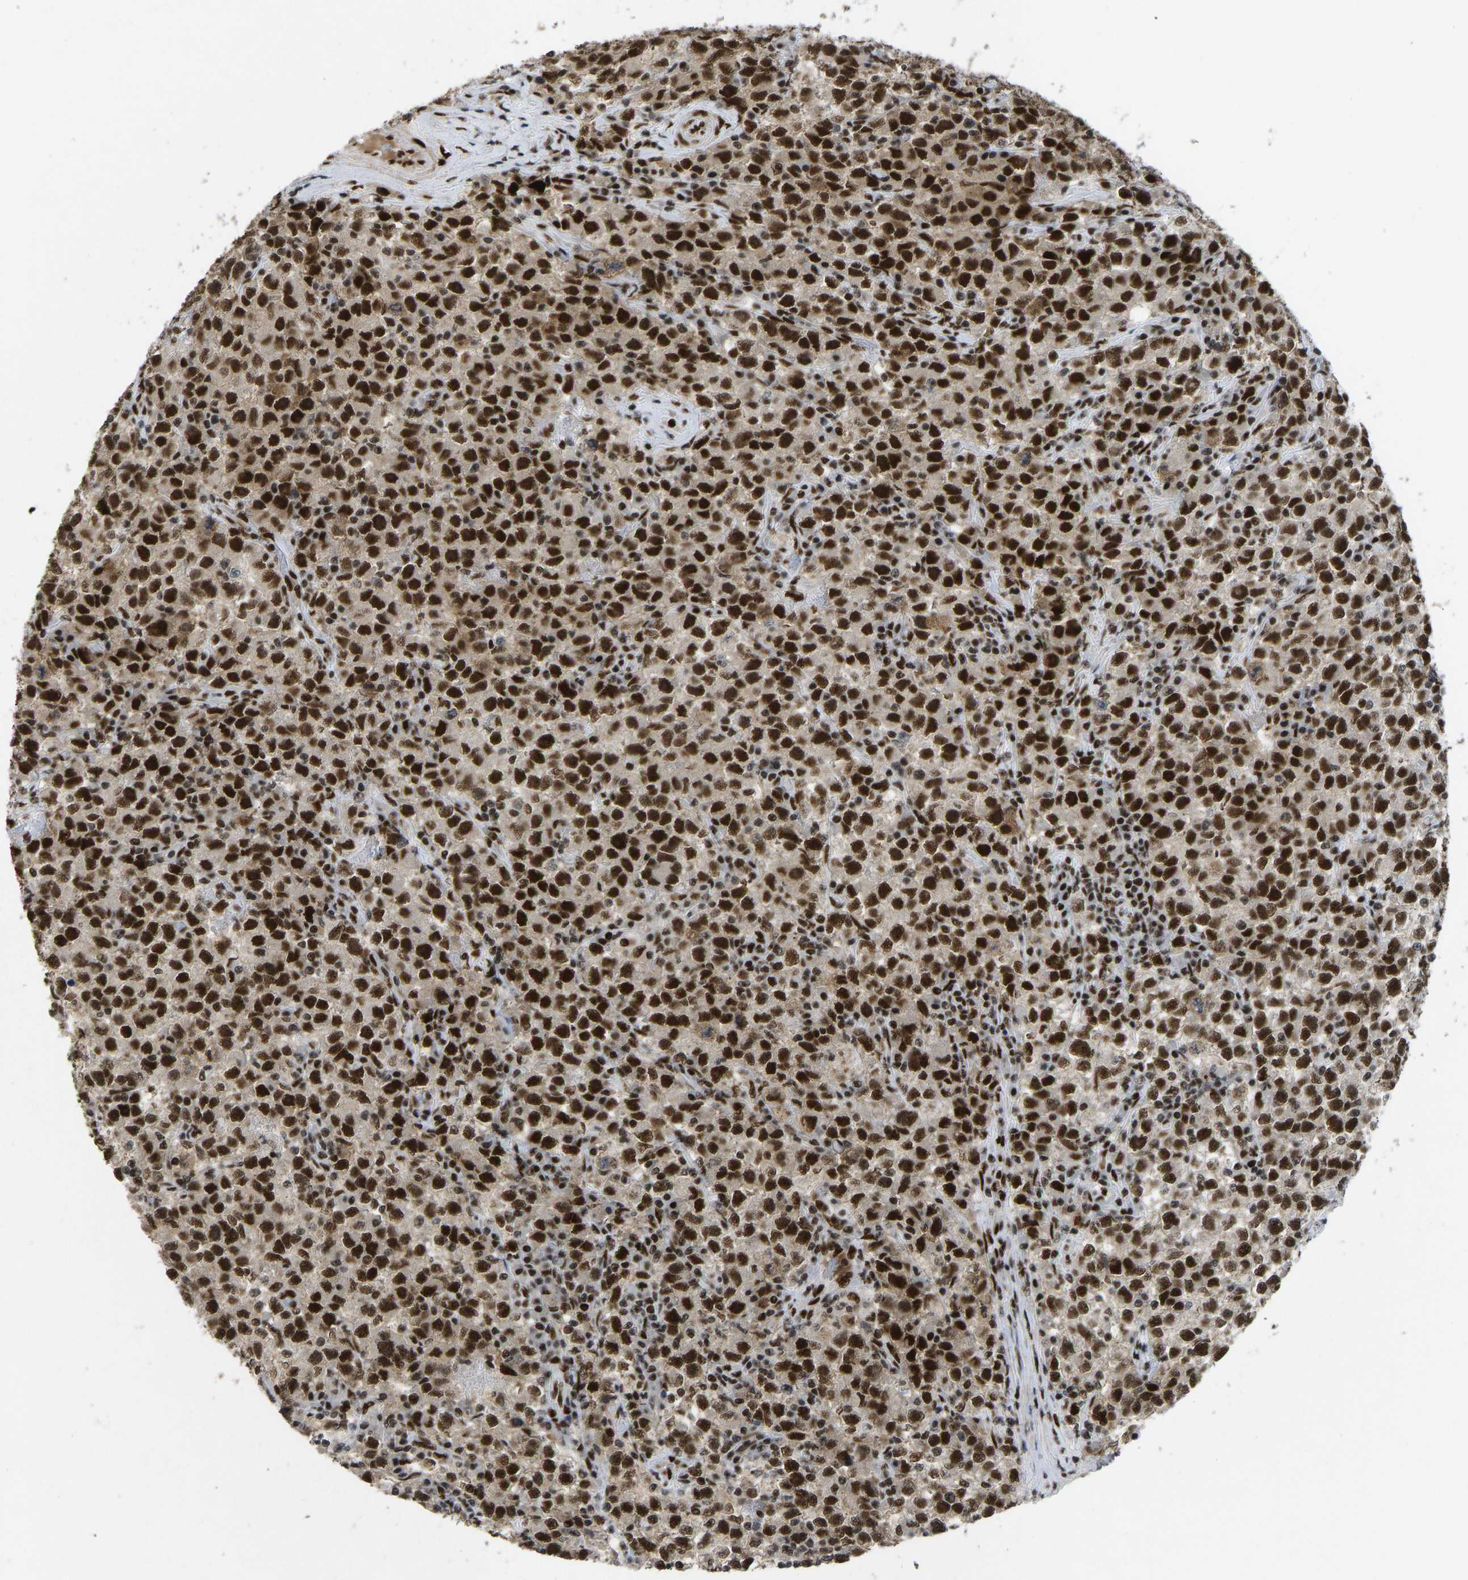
{"staining": {"intensity": "strong", "quantity": ">75%", "location": "nuclear"}, "tissue": "testis cancer", "cell_type": "Tumor cells", "image_type": "cancer", "snomed": [{"axis": "morphology", "description": "Seminoma, NOS"}, {"axis": "topography", "description": "Testis"}], "caption": "The immunohistochemical stain highlights strong nuclear positivity in tumor cells of seminoma (testis) tissue.", "gene": "FOXK1", "patient": {"sex": "male", "age": 22}}